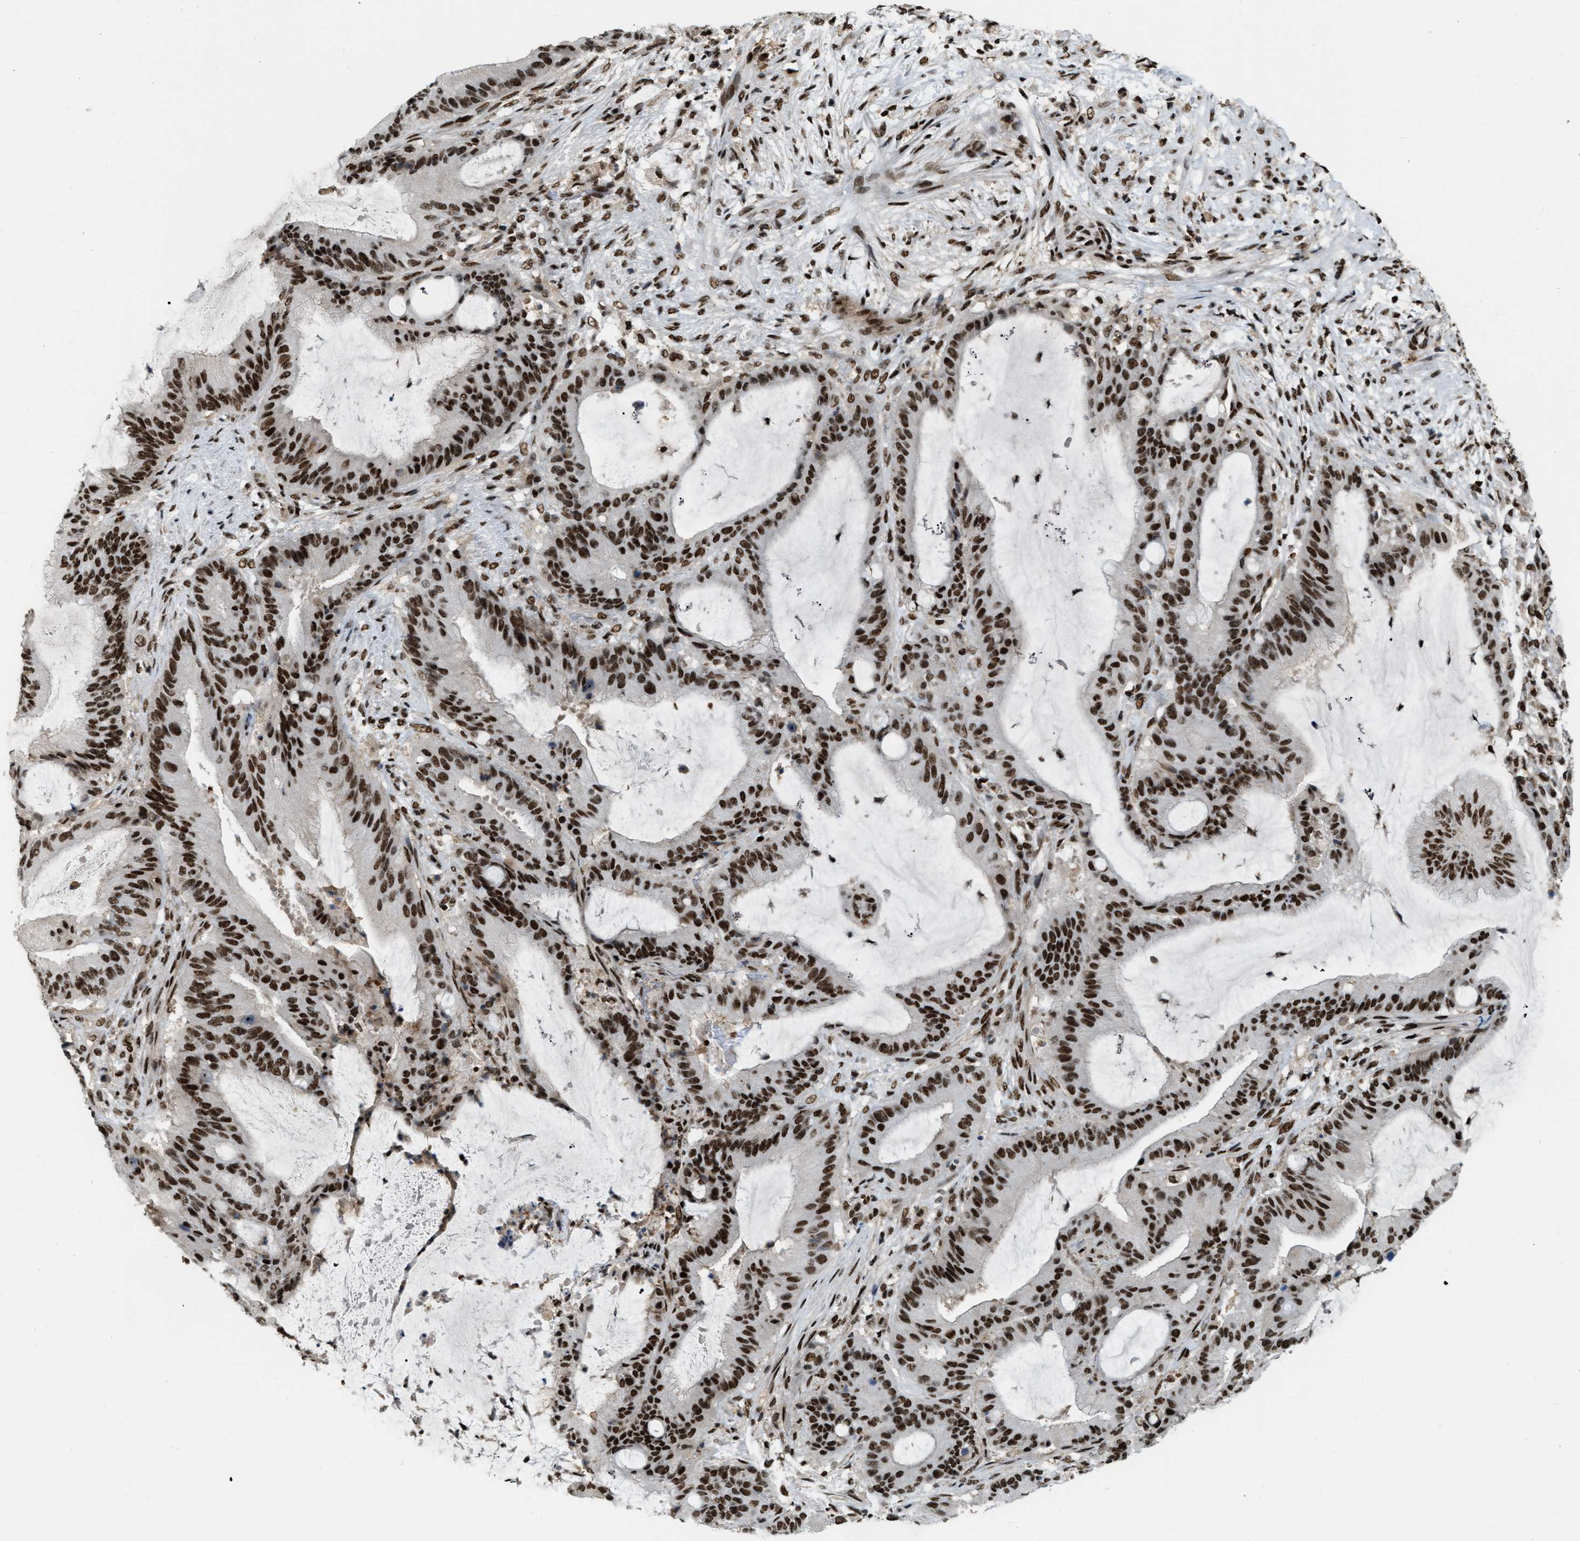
{"staining": {"intensity": "strong", "quantity": ">75%", "location": "nuclear"}, "tissue": "liver cancer", "cell_type": "Tumor cells", "image_type": "cancer", "snomed": [{"axis": "morphology", "description": "Normal tissue, NOS"}, {"axis": "morphology", "description": "Cholangiocarcinoma"}, {"axis": "topography", "description": "Liver"}, {"axis": "topography", "description": "Peripheral nerve tissue"}], "caption": "About >75% of tumor cells in liver cancer demonstrate strong nuclear protein positivity as visualized by brown immunohistochemical staining.", "gene": "NUMA1", "patient": {"sex": "female", "age": 73}}